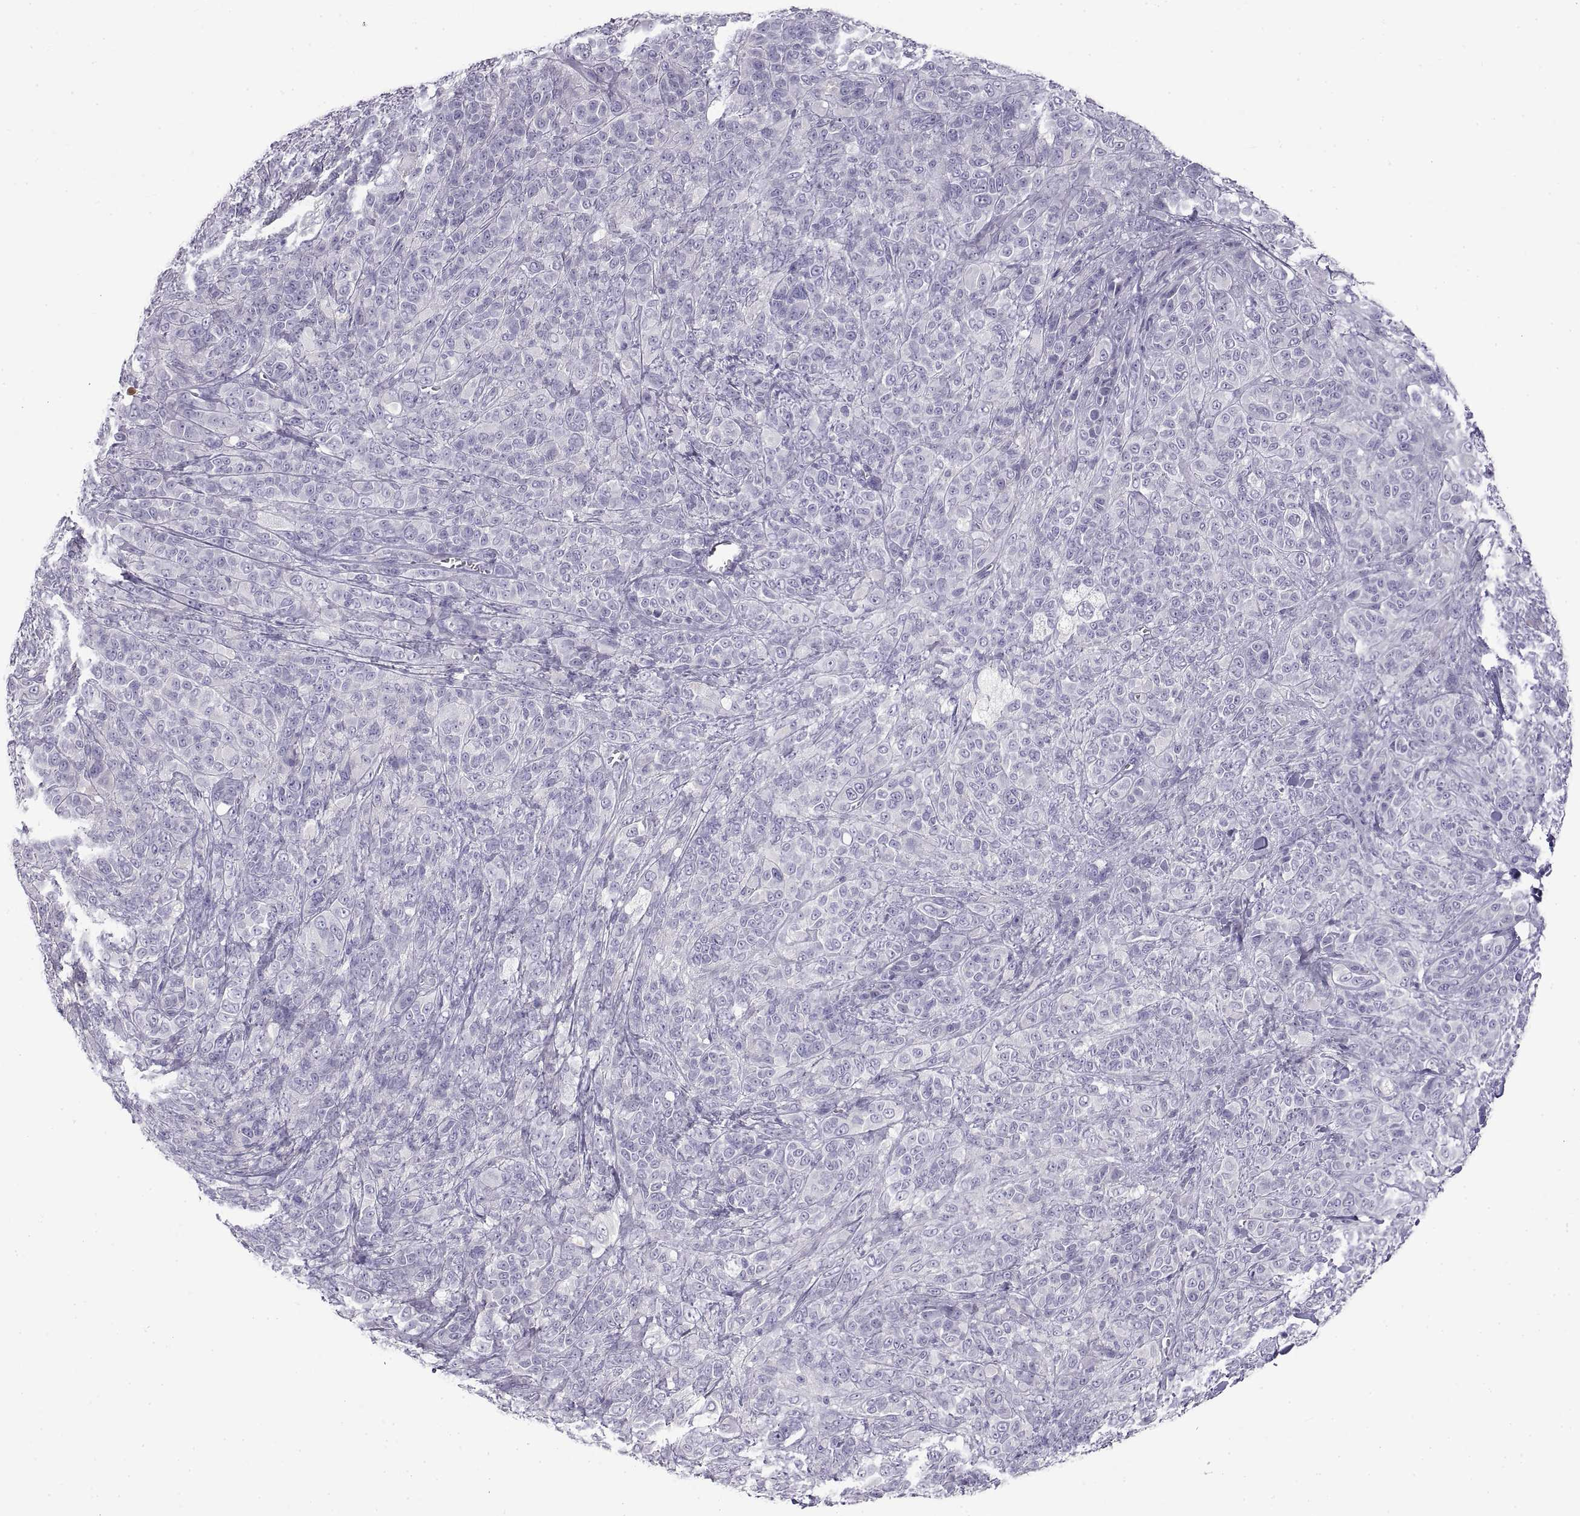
{"staining": {"intensity": "negative", "quantity": "none", "location": "none"}, "tissue": "melanoma", "cell_type": "Tumor cells", "image_type": "cancer", "snomed": [{"axis": "morphology", "description": "Malignant melanoma, NOS"}, {"axis": "topography", "description": "Skin"}], "caption": "IHC image of human malignant melanoma stained for a protein (brown), which displays no positivity in tumor cells. Nuclei are stained in blue.", "gene": "CRYBB3", "patient": {"sex": "female", "age": 87}}